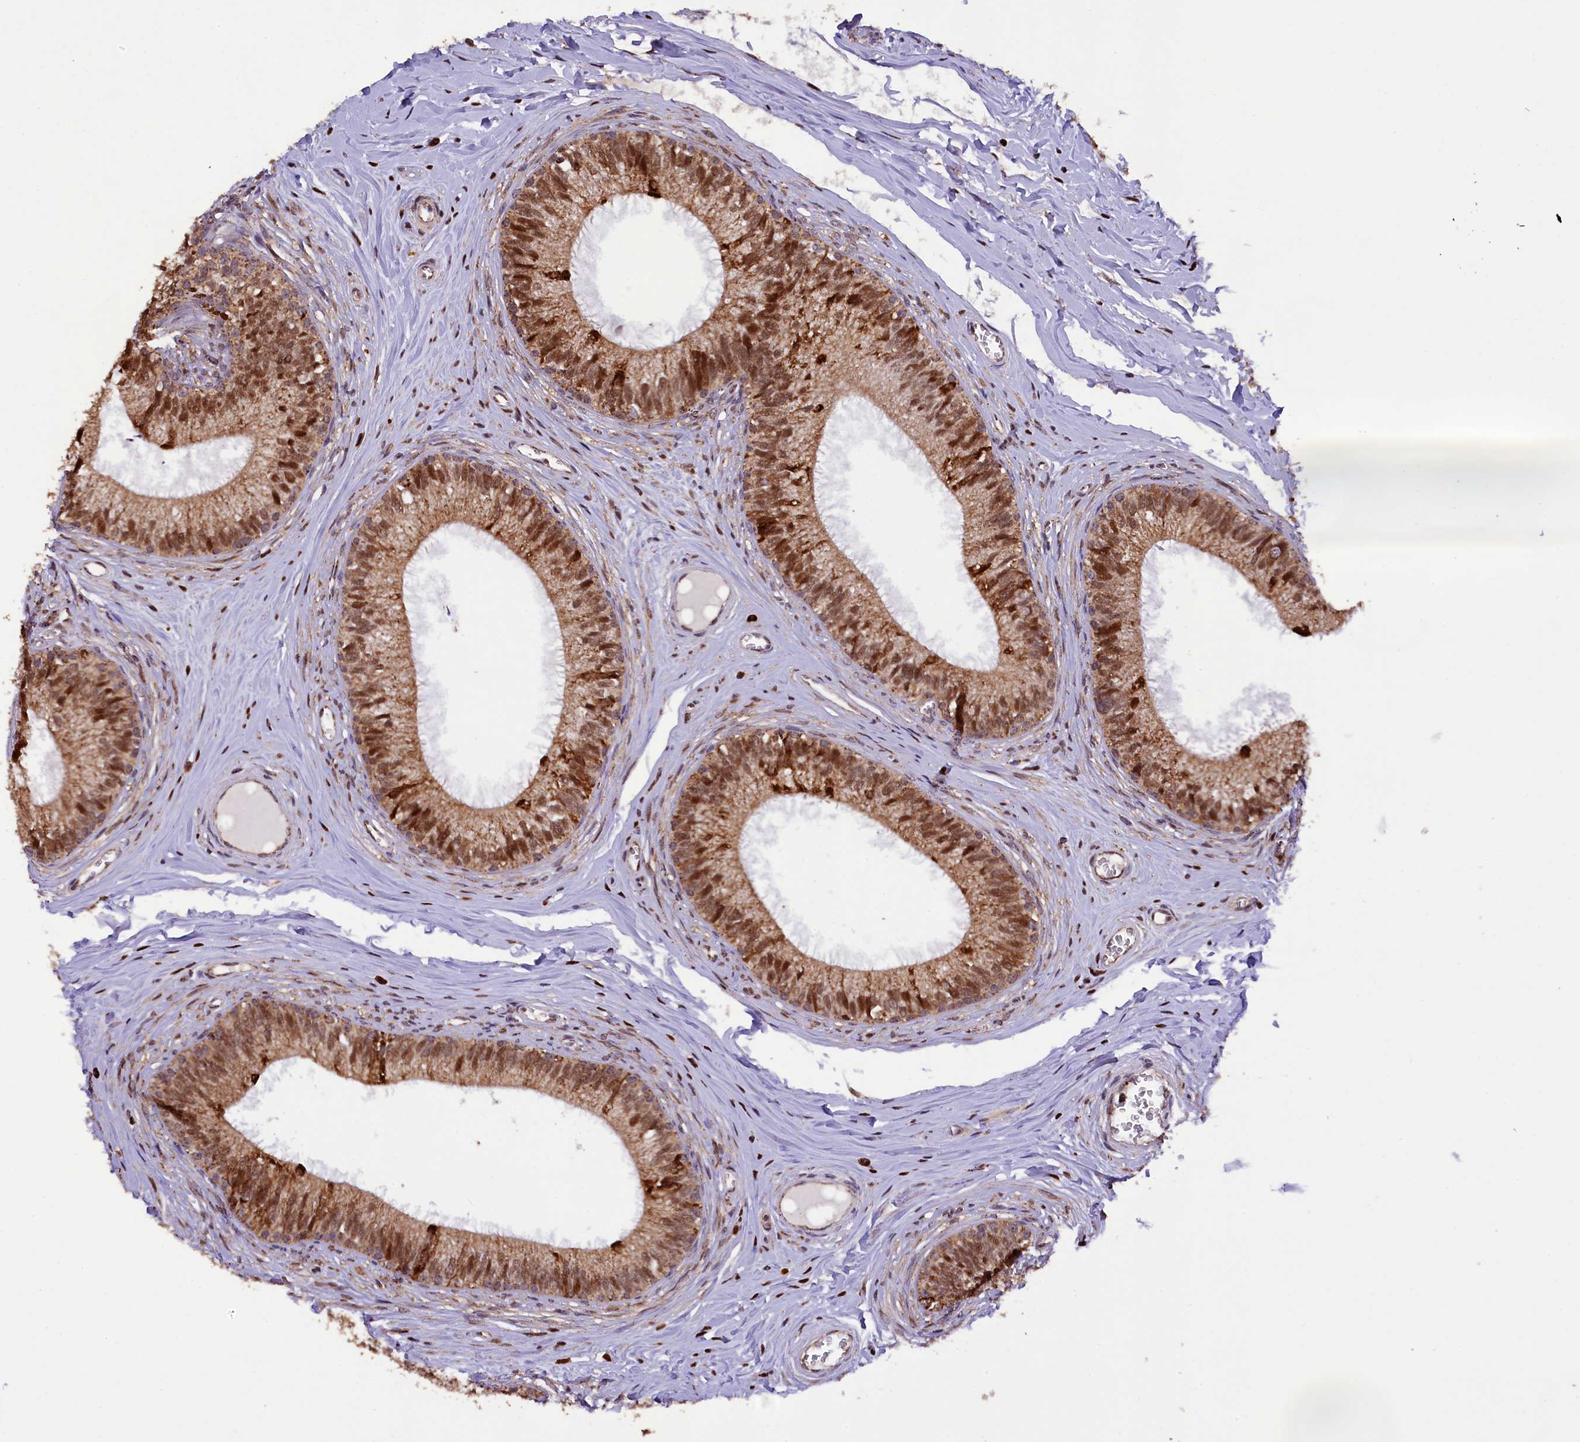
{"staining": {"intensity": "moderate", "quantity": ">75%", "location": "cytoplasmic/membranous,nuclear"}, "tissue": "epididymis", "cell_type": "Glandular cells", "image_type": "normal", "snomed": [{"axis": "morphology", "description": "Normal tissue, NOS"}, {"axis": "topography", "description": "Epididymis"}], "caption": "A high-resolution histopathology image shows immunohistochemistry staining of benign epididymis, which reveals moderate cytoplasmic/membranous,nuclear positivity in about >75% of glandular cells. Using DAB (3,3'-diaminobenzidine) (brown) and hematoxylin (blue) stains, captured at high magnification using brightfield microscopy.", "gene": "KLC2", "patient": {"sex": "male", "age": 33}}